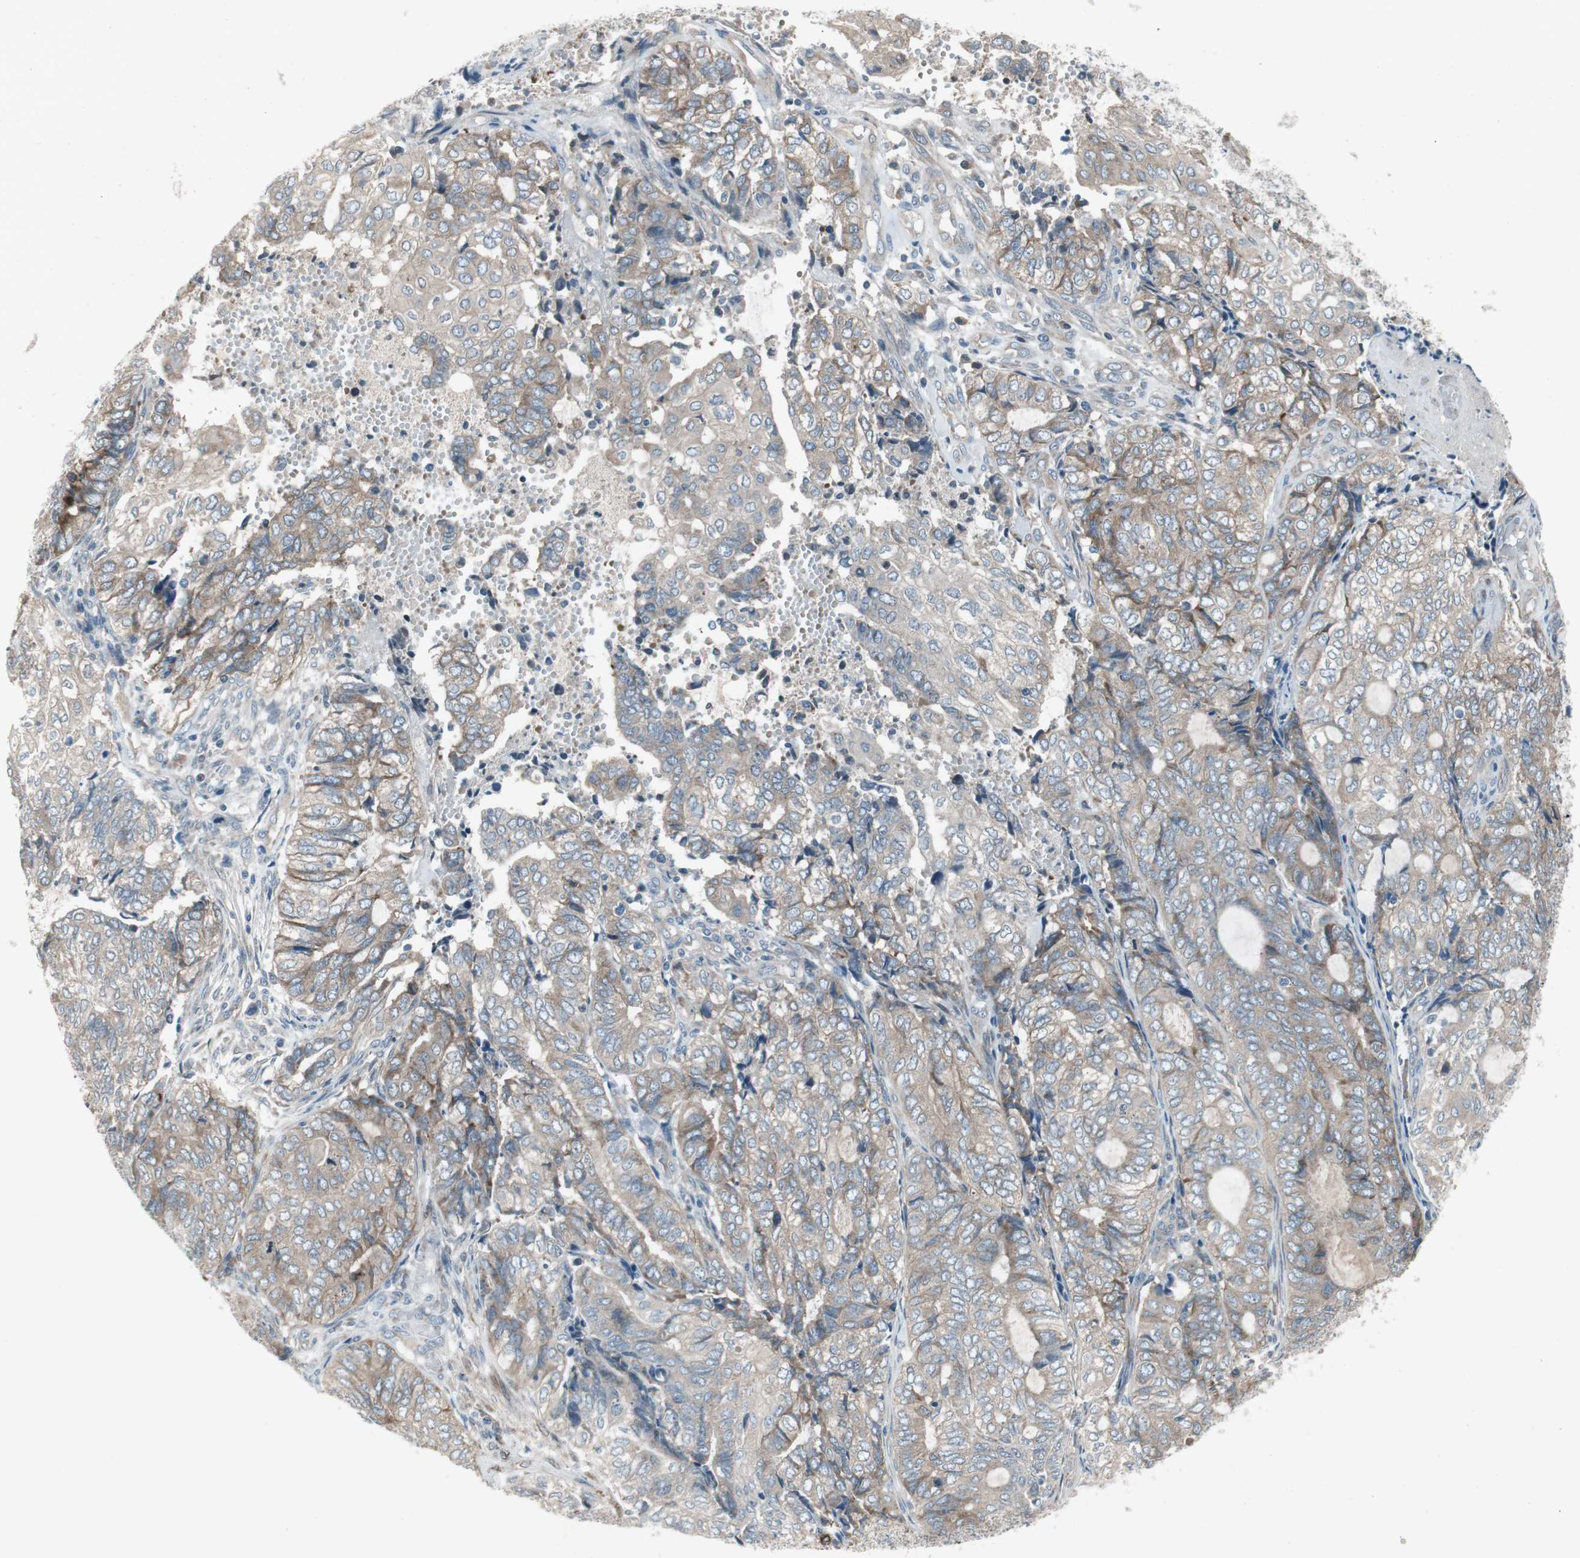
{"staining": {"intensity": "moderate", "quantity": "25%-75%", "location": "cytoplasmic/membranous"}, "tissue": "endometrial cancer", "cell_type": "Tumor cells", "image_type": "cancer", "snomed": [{"axis": "morphology", "description": "Adenocarcinoma, NOS"}, {"axis": "topography", "description": "Uterus"}, {"axis": "topography", "description": "Endometrium"}], "caption": "A medium amount of moderate cytoplasmic/membranous staining is appreciated in approximately 25%-75% of tumor cells in adenocarcinoma (endometrial) tissue.", "gene": "PANK2", "patient": {"sex": "female", "age": 70}}